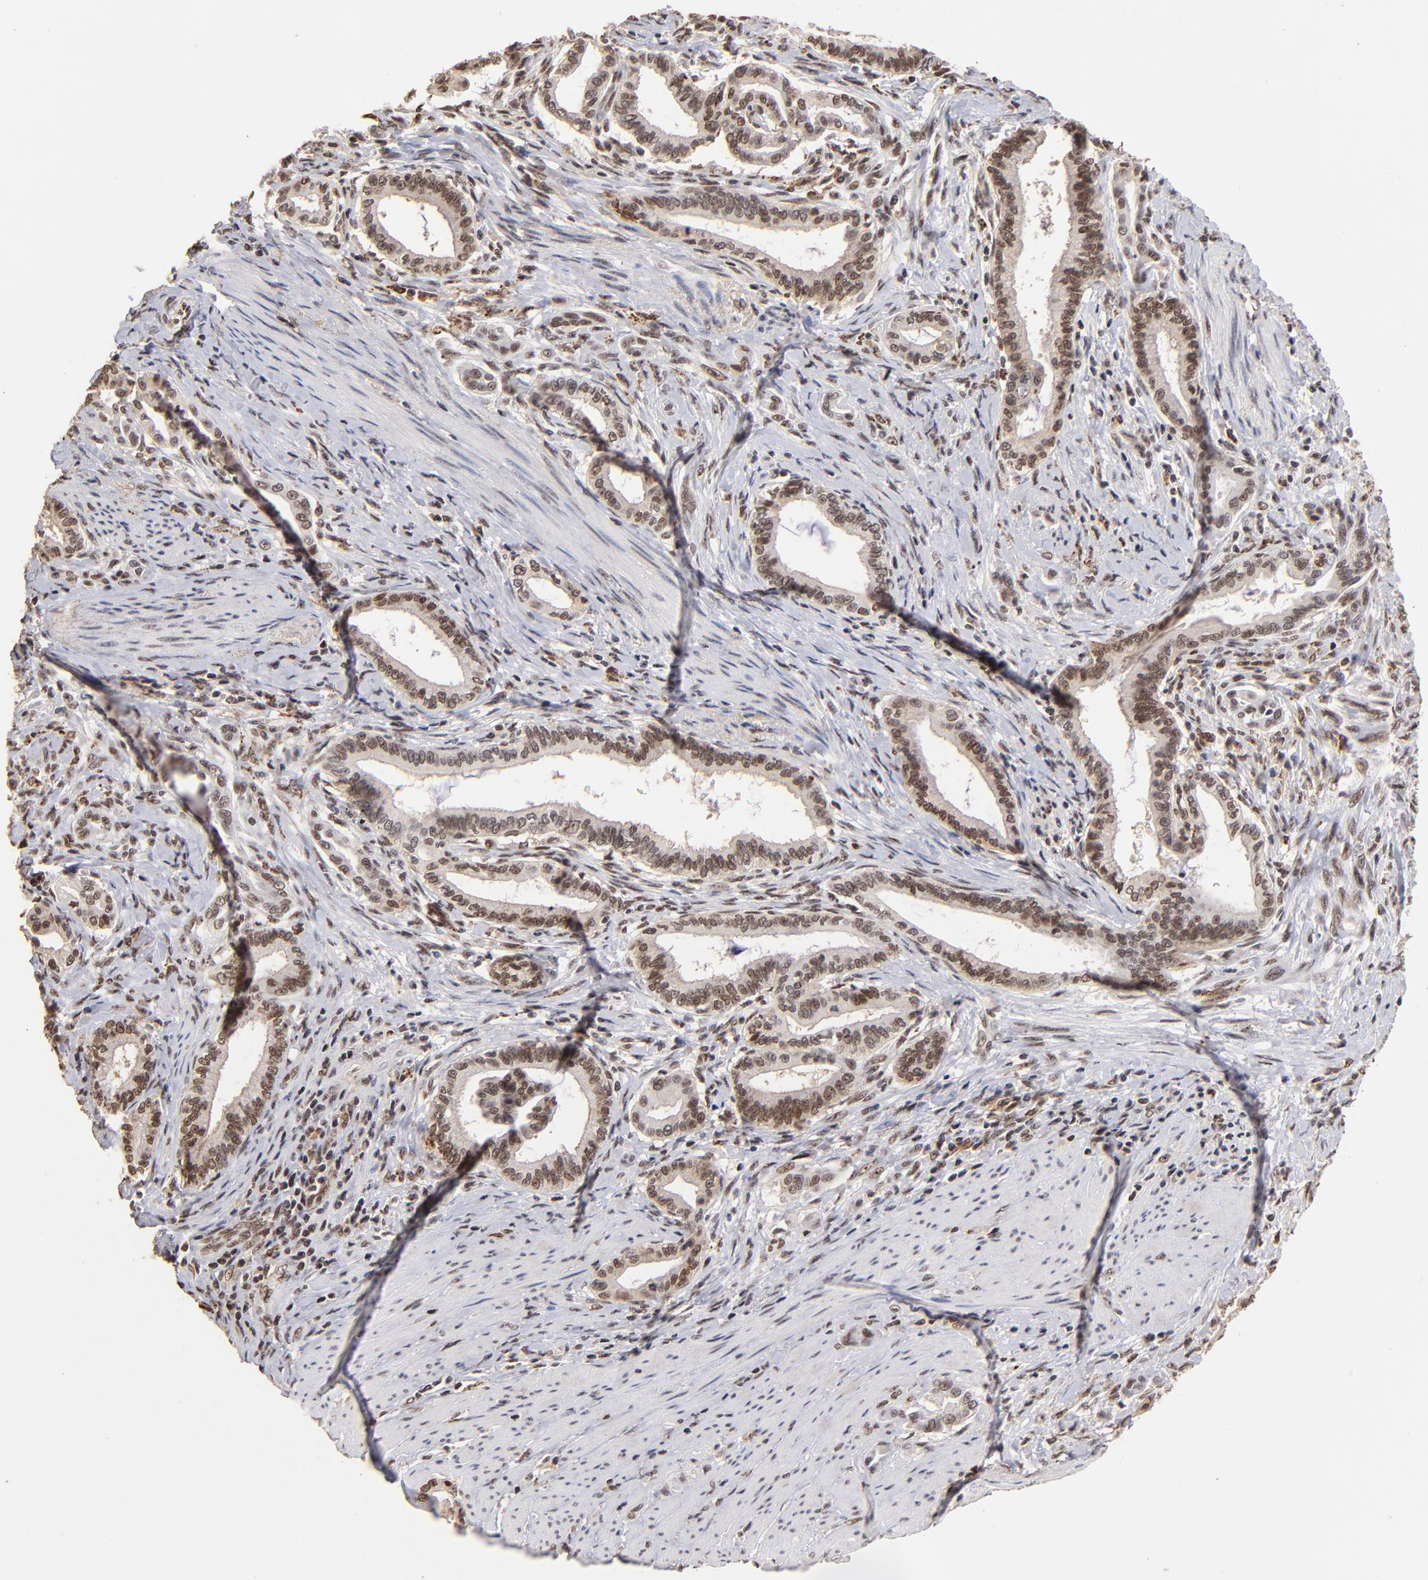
{"staining": {"intensity": "moderate", "quantity": ">75%", "location": "nuclear"}, "tissue": "pancreatic cancer", "cell_type": "Tumor cells", "image_type": "cancer", "snomed": [{"axis": "morphology", "description": "Adenocarcinoma, NOS"}, {"axis": "topography", "description": "Pancreas"}], "caption": "A brown stain highlights moderate nuclear positivity of a protein in human pancreatic adenocarcinoma tumor cells.", "gene": "ZNF146", "patient": {"sex": "female", "age": 64}}